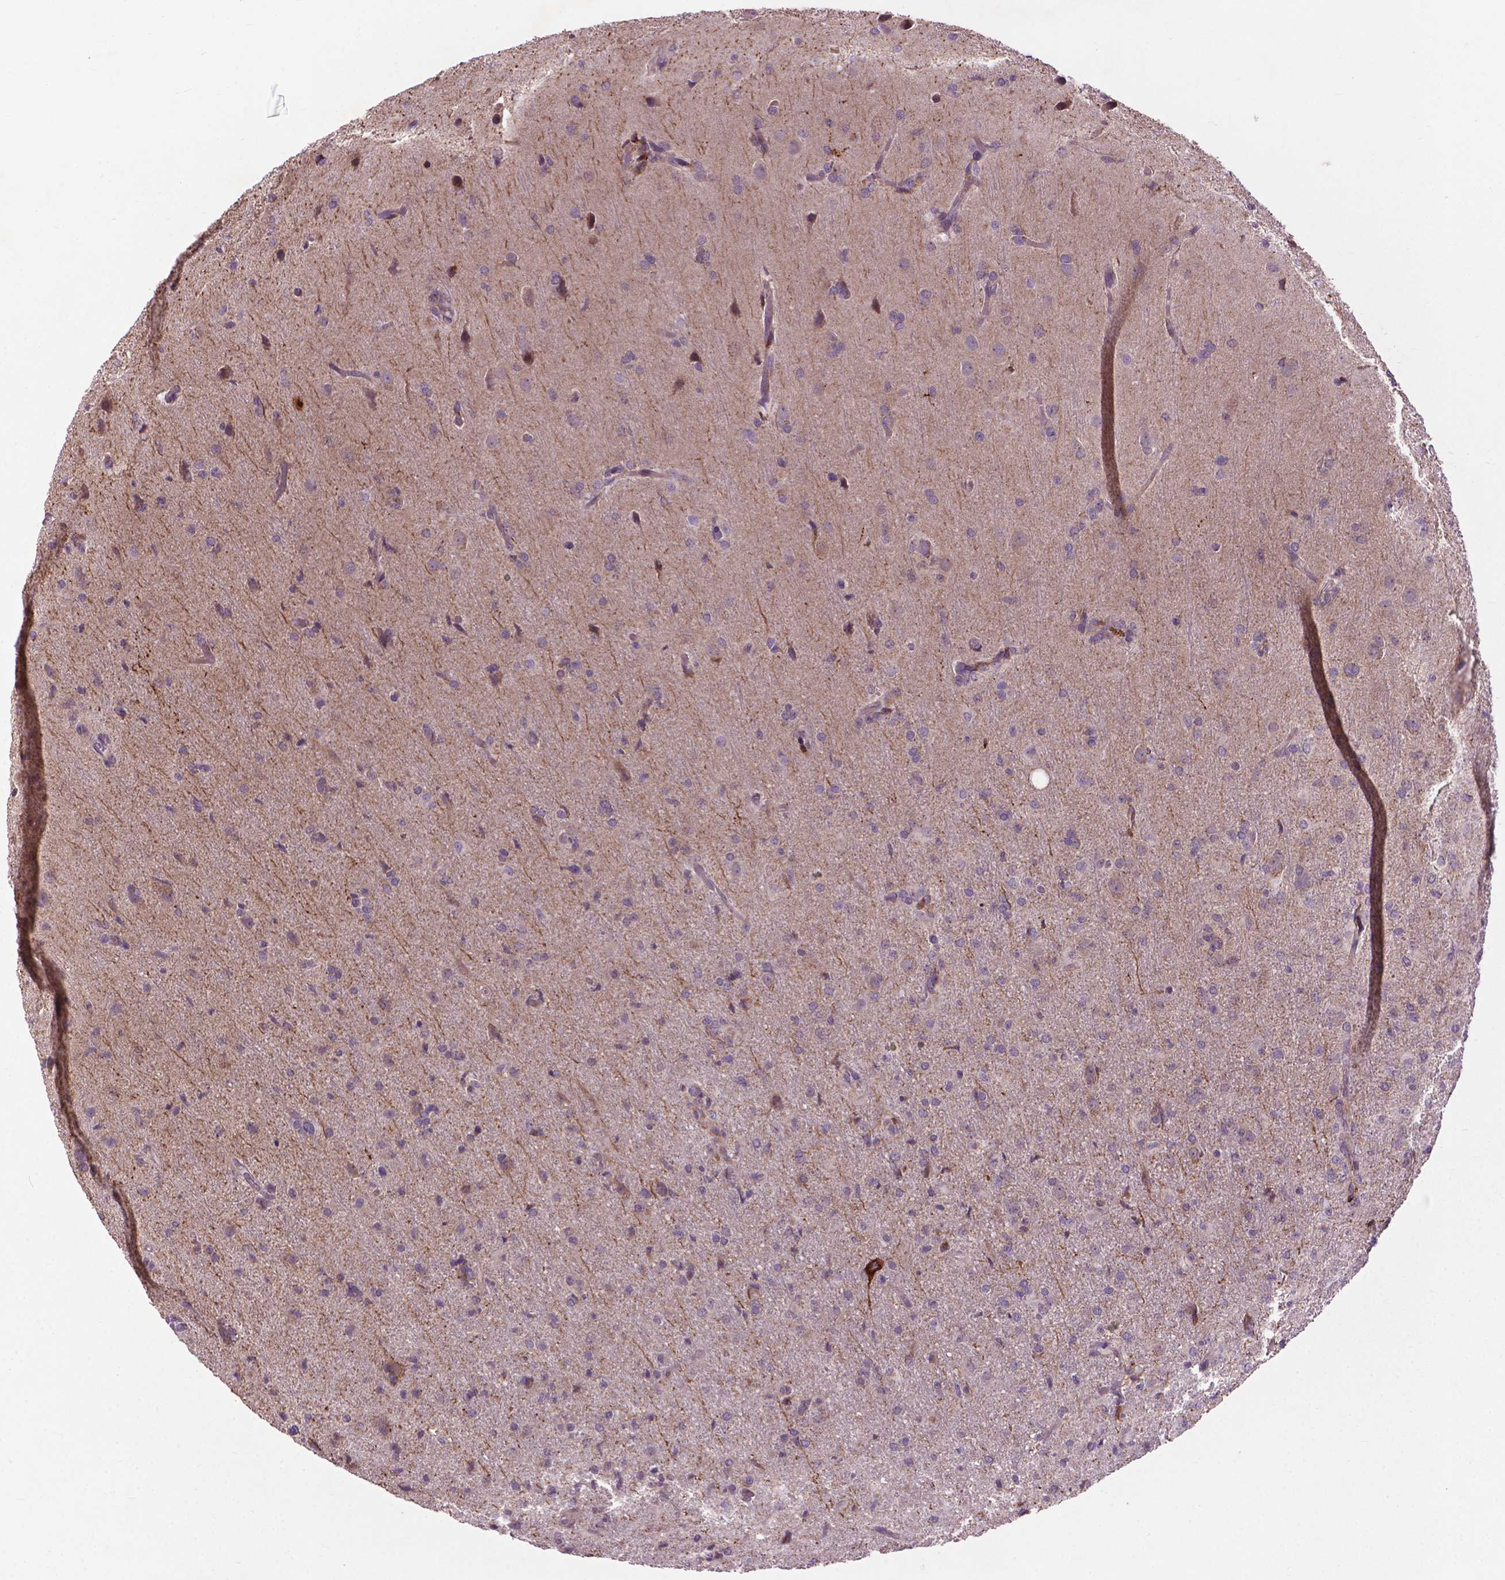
{"staining": {"intensity": "negative", "quantity": "none", "location": "none"}, "tissue": "glioma", "cell_type": "Tumor cells", "image_type": "cancer", "snomed": [{"axis": "morphology", "description": "Glioma, malignant, High grade"}, {"axis": "topography", "description": "Brain"}], "caption": "The image displays no significant expression in tumor cells of glioma.", "gene": "MYH14", "patient": {"sex": "male", "age": 68}}